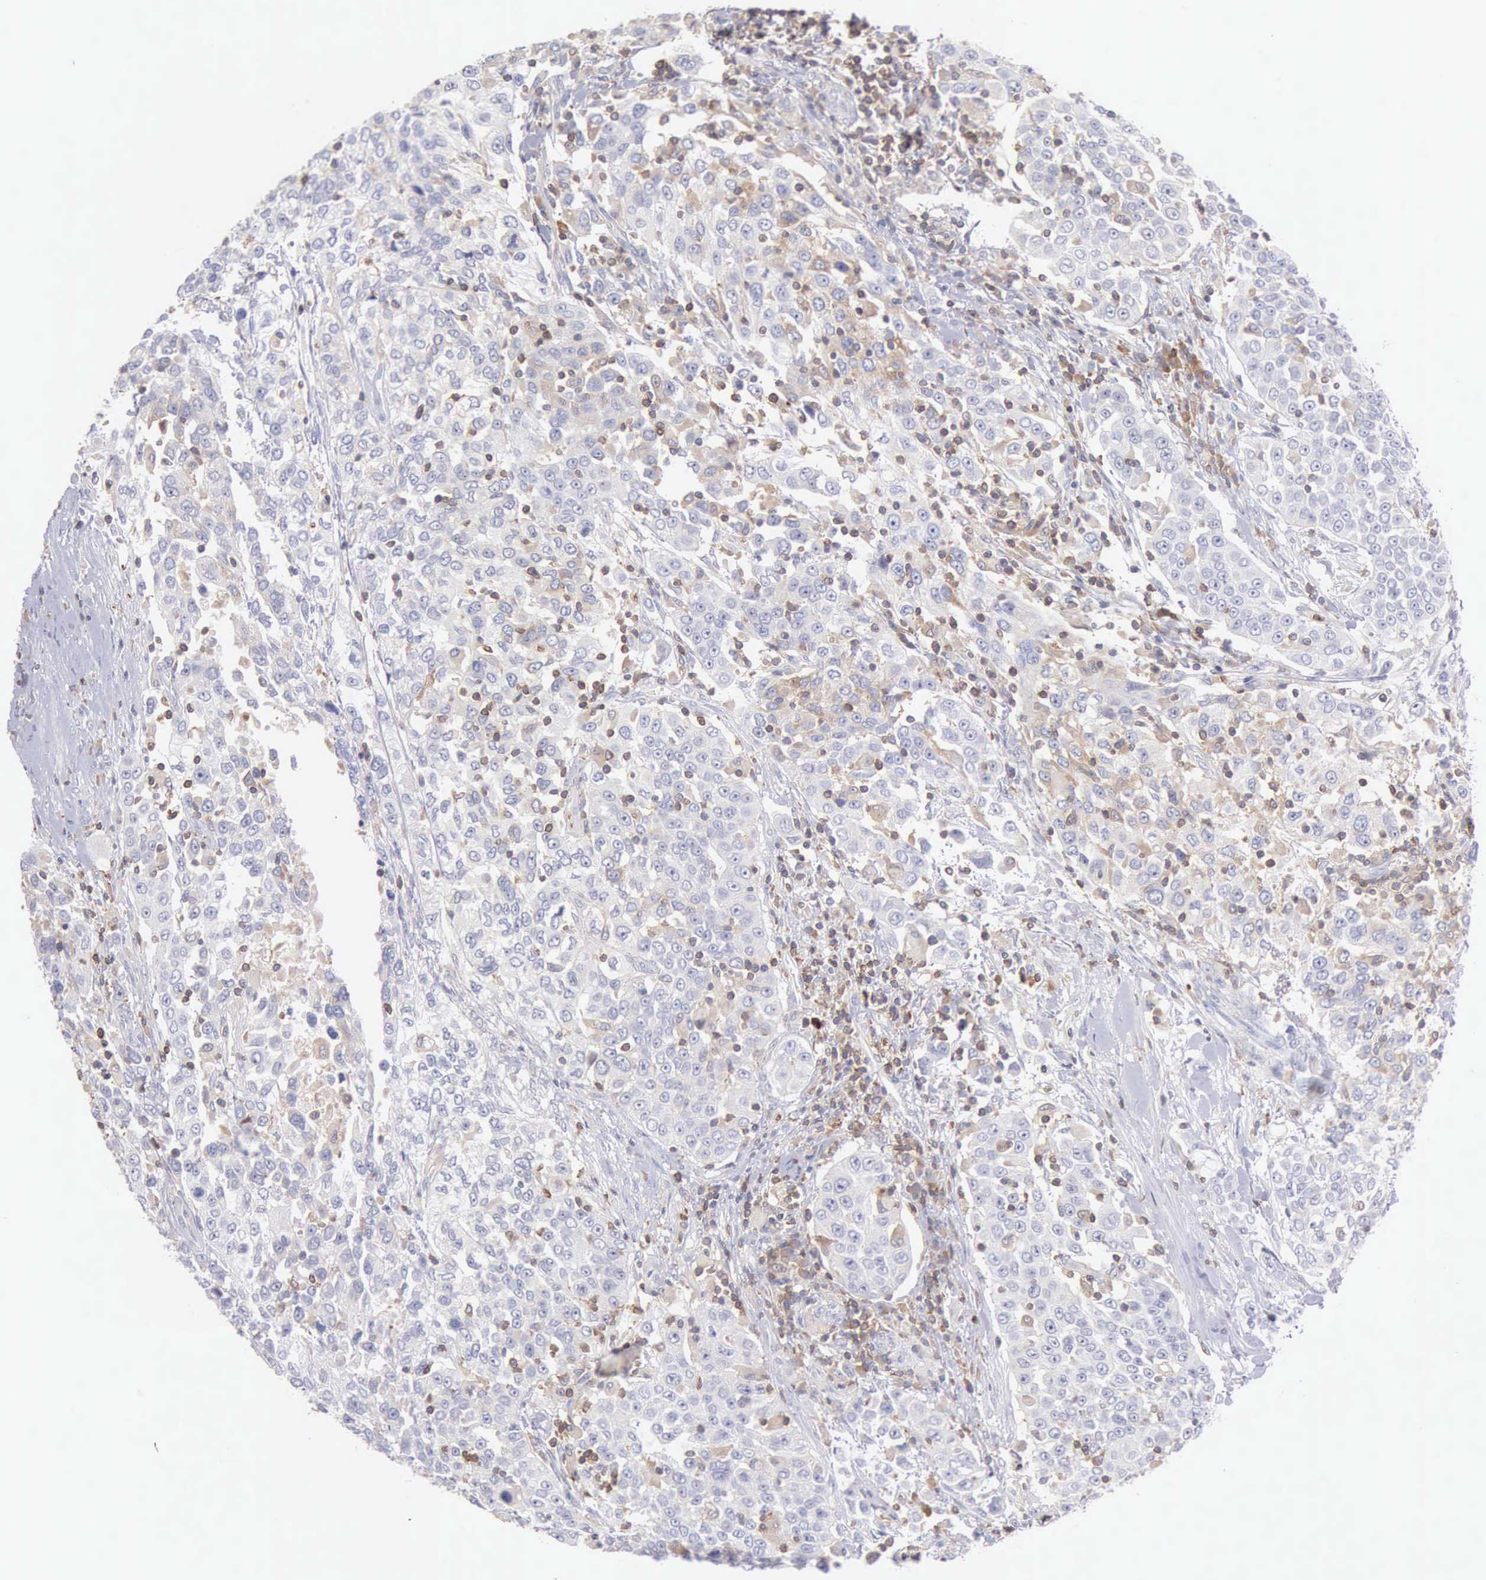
{"staining": {"intensity": "negative", "quantity": "none", "location": "none"}, "tissue": "urothelial cancer", "cell_type": "Tumor cells", "image_type": "cancer", "snomed": [{"axis": "morphology", "description": "Urothelial carcinoma, High grade"}, {"axis": "topography", "description": "Urinary bladder"}], "caption": "This histopathology image is of urothelial cancer stained with IHC to label a protein in brown with the nuclei are counter-stained blue. There is no positivity in tumor cells.", "gene": "SASH3", "patient": {"sex": "female", "age": 80}}